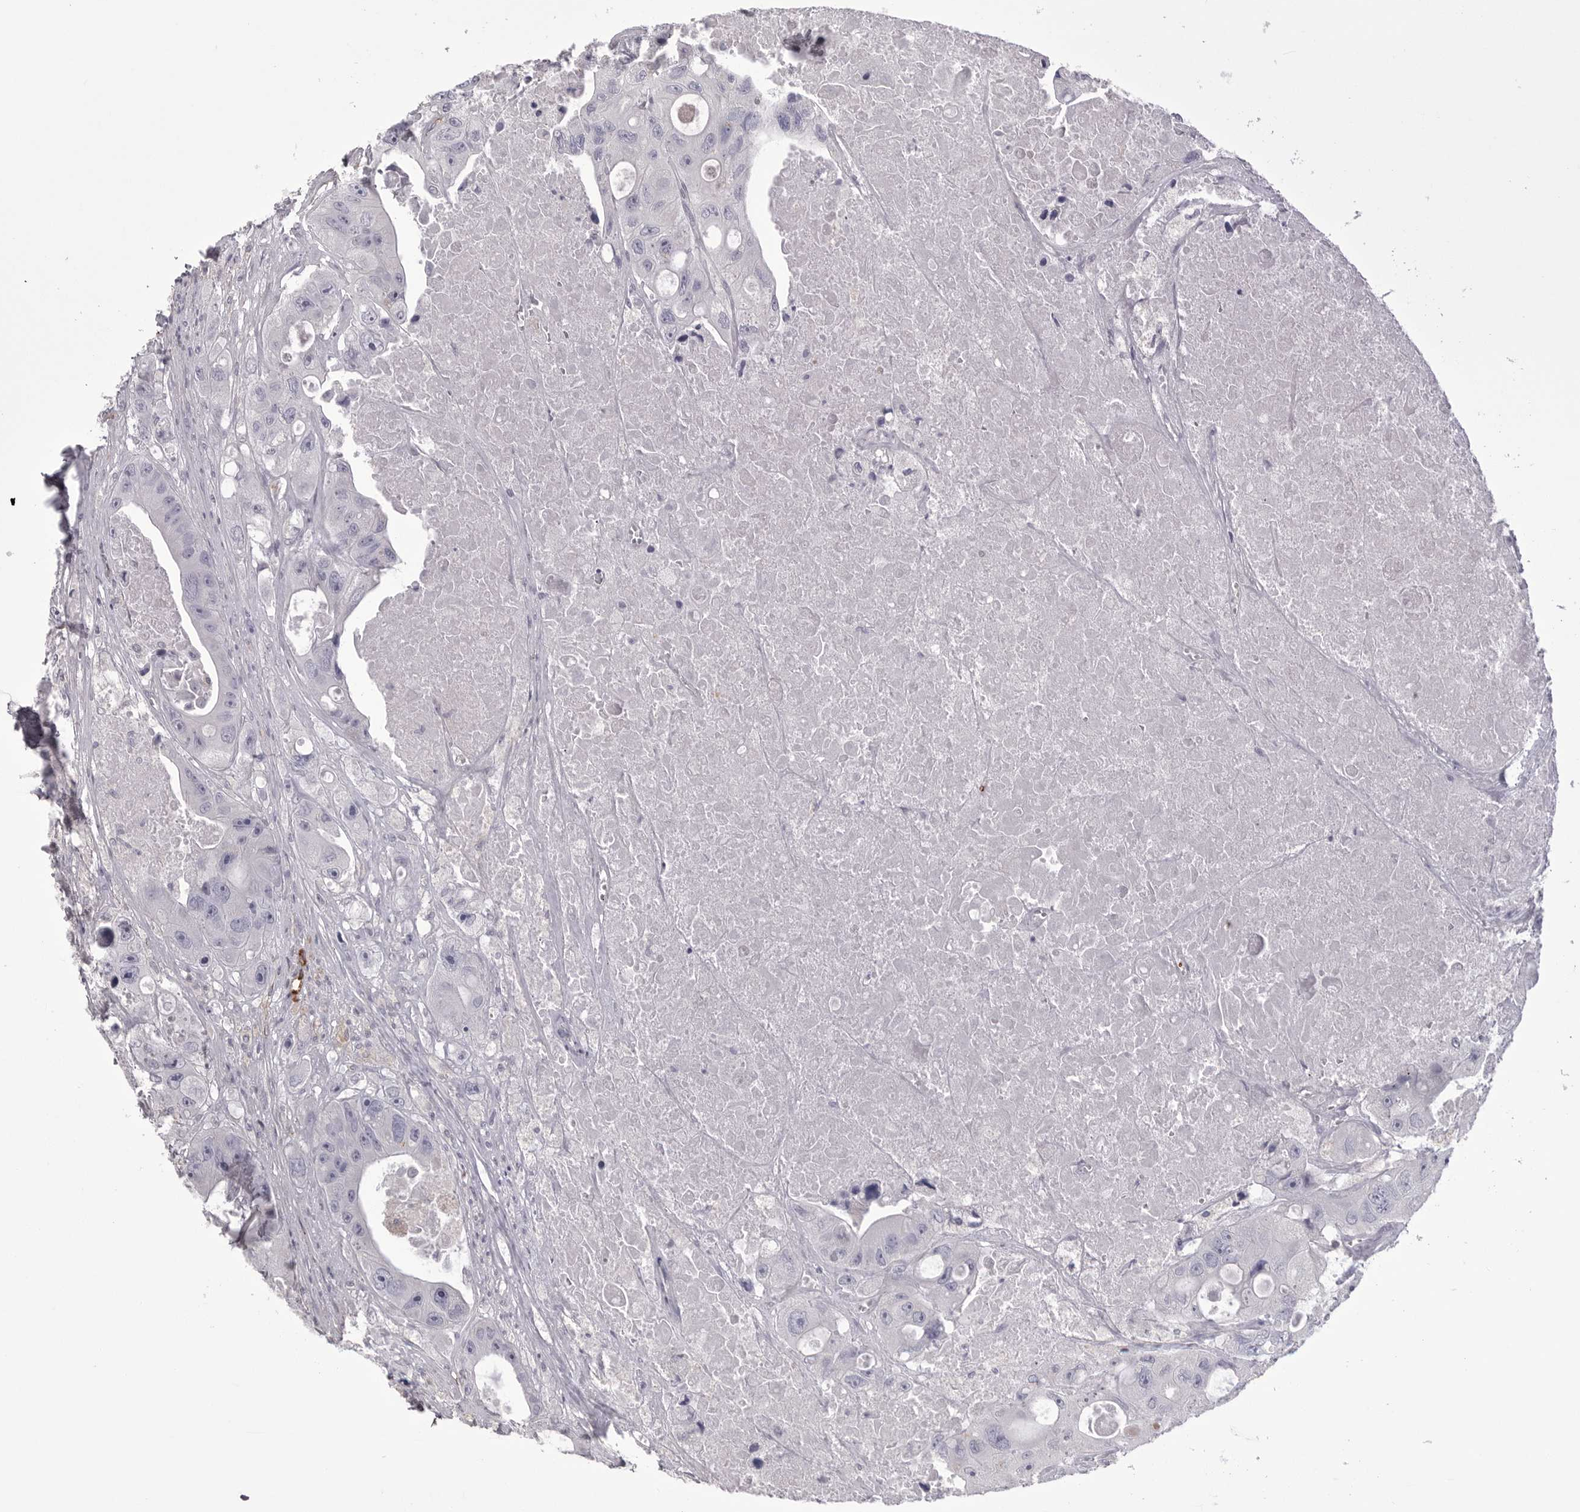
{"staining": {"intensity": "negative", "quantity": "none", "location": "none"}, "tissue": "colorectal cancer", "cell_type": "Tumor cells", "image_type": "cancer", "snomed": [{"axis": "morphology", "description": "Adenocarcinoma, NOS"}, {"axis": "topography", "description": "Colon"}], "caption": "Tumor cells are negative for protein expression in human colorectal cancer (adenocarcinoma).", "gene": "PSPN", "patient": {"sex": "female", "age": 46}}